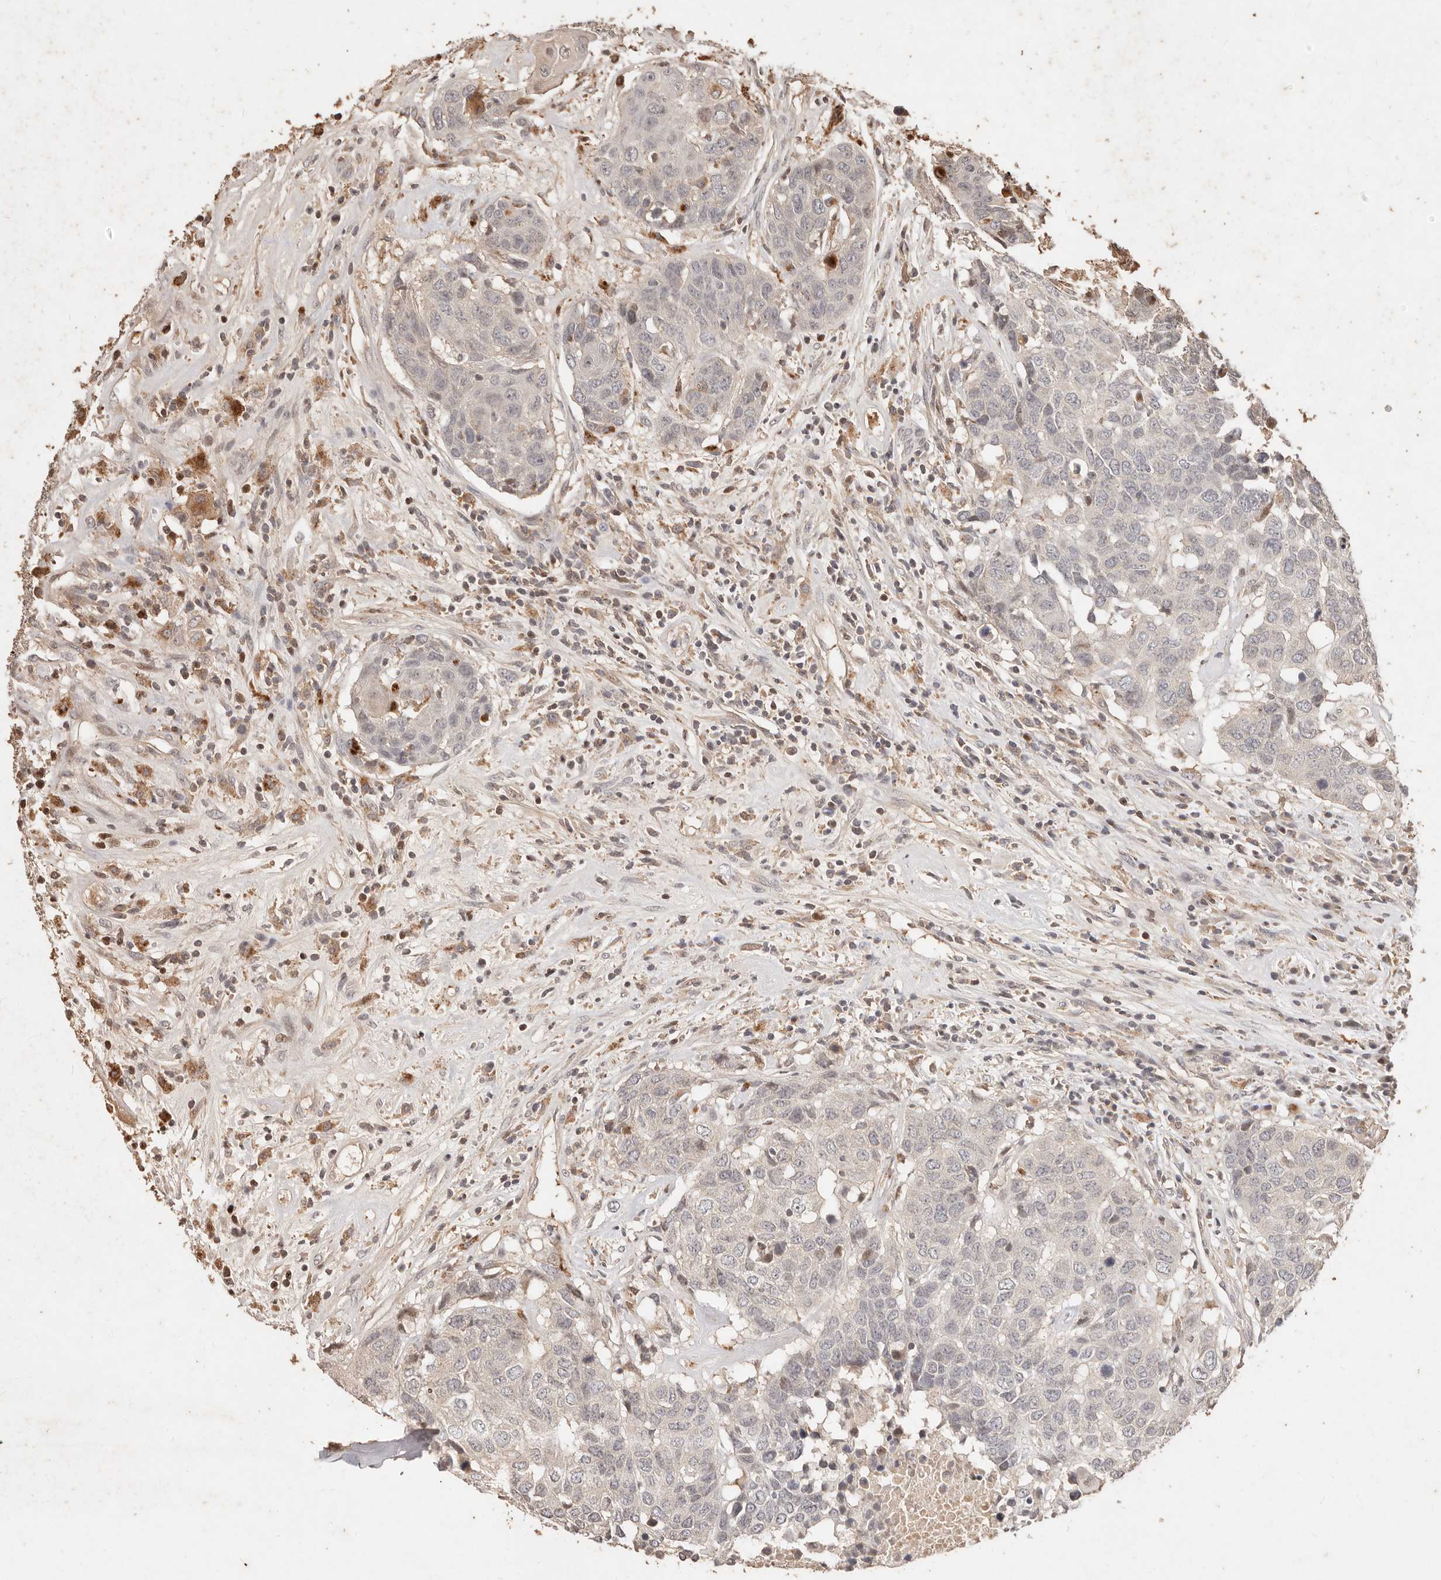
{"staining": {"intensity": "negative", "quantity": "none", "location": "none"}, "tissue": "head and neck cancer", "cell_type": "Tumor cells", "image_type": "cancer", "snomed": [{"axis": "morphology", "description": "Squamous cell carcinoma, NOS"}, {"axis": "topography", "description": "Head-Neck"}], "caption": "A high-resolution image shows IHC staining of head and neck cancer (squamous cell carcinoma), which displays no significant staining in tumor cells.", "gene": "KIF9", "patient": {"sex": "male", "age": 66}}